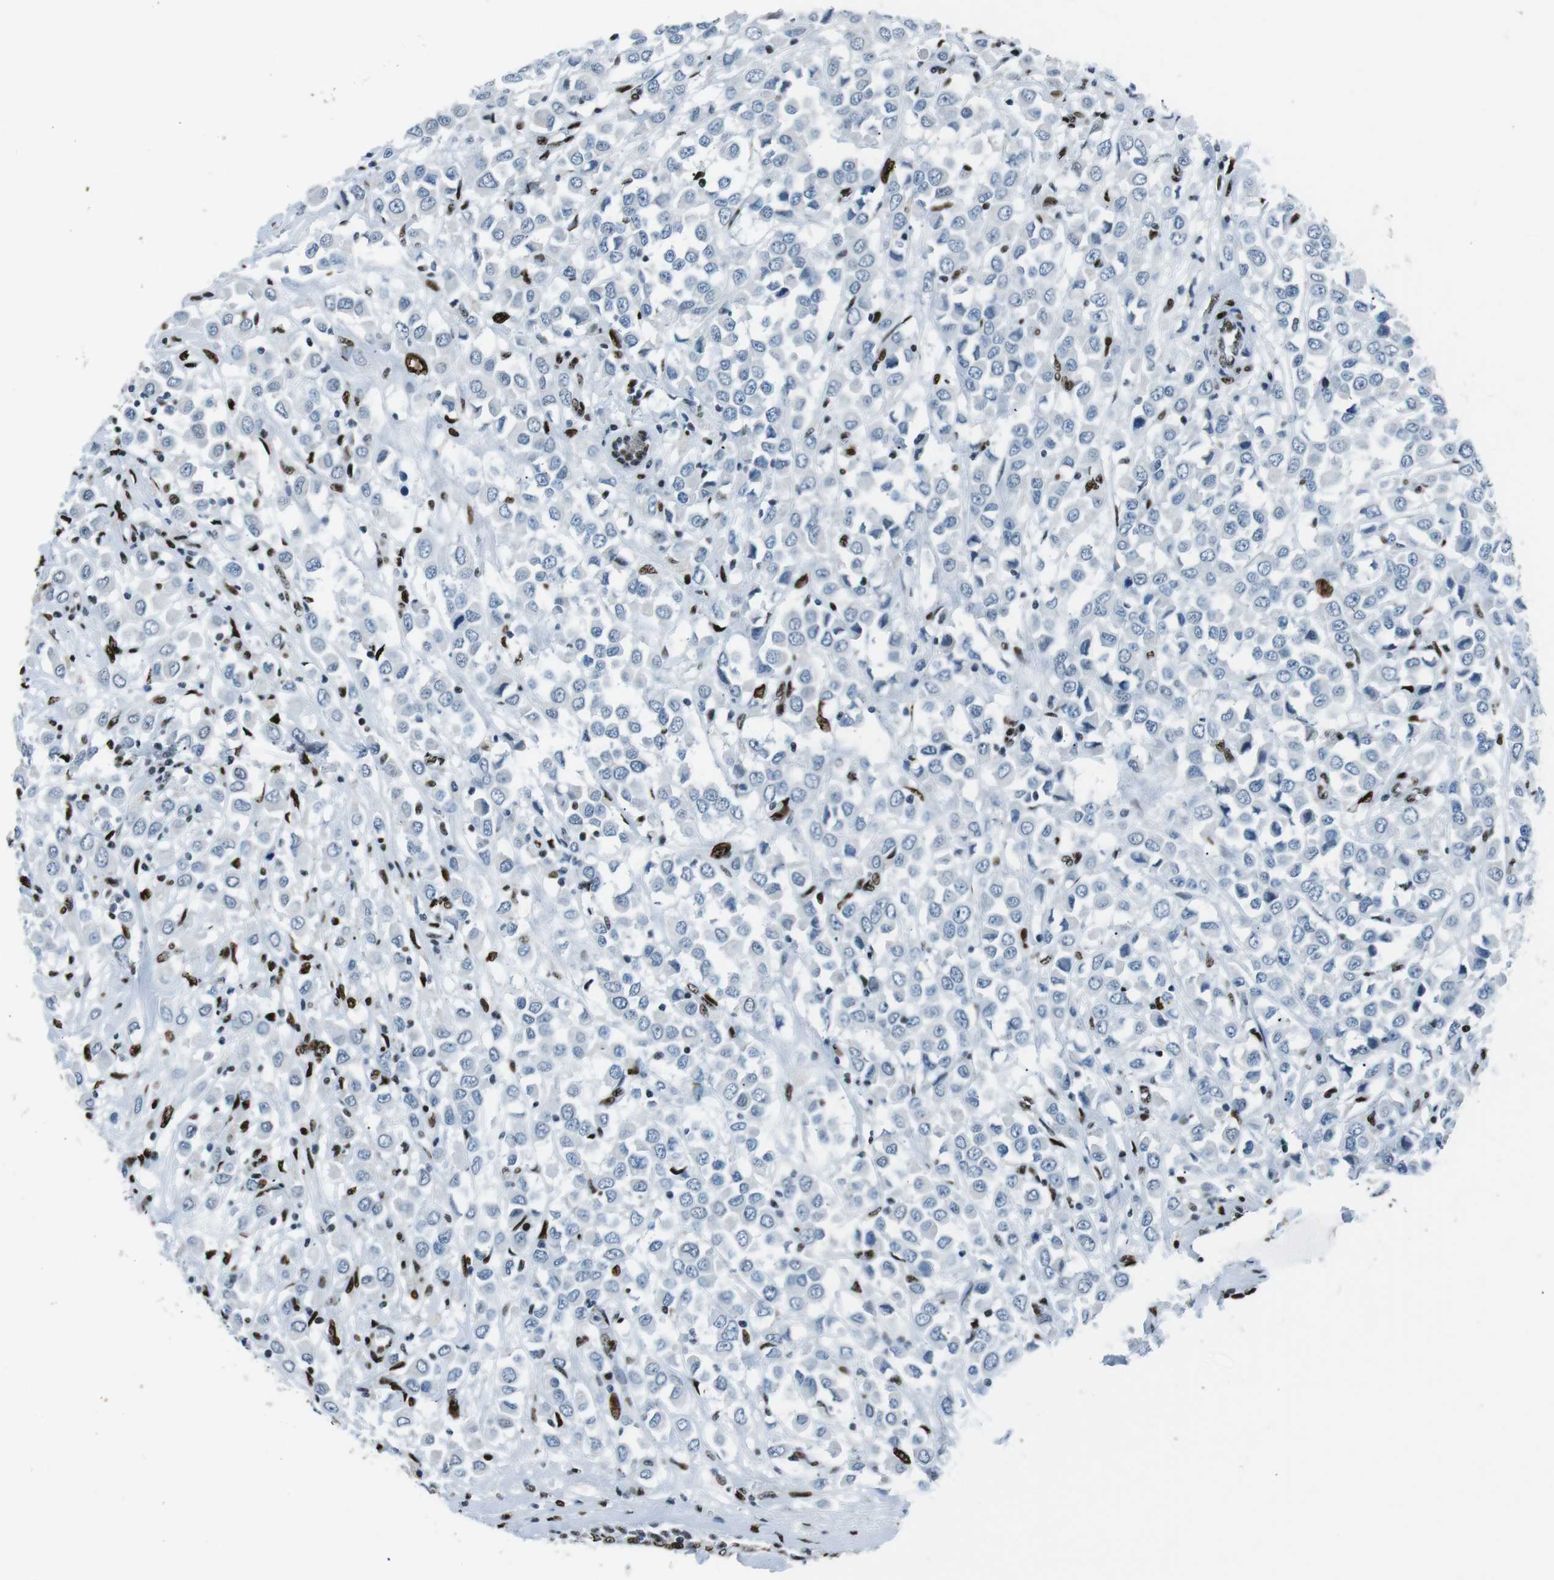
{"staining": {"intensity": "negative", "quantity": "none", "location": "none"}, "tissue": "breast cancer", "cell_type": "Tumor cells", "image_type": "cancer", "snomed": [{"axis": "morphology", "description": "Duct carcinoma"}, {"axis": "topography", "description": "Breast"}], "caption": "There is no significant positivity in tumor cells of breast cancer. Brightfield microscopy of immunohistochemistry stained with DAB (brown) and hematoxylin (blue), captured at high magnification.", "gene": "PML", "patient": {"sex": "female", "age": 61}}